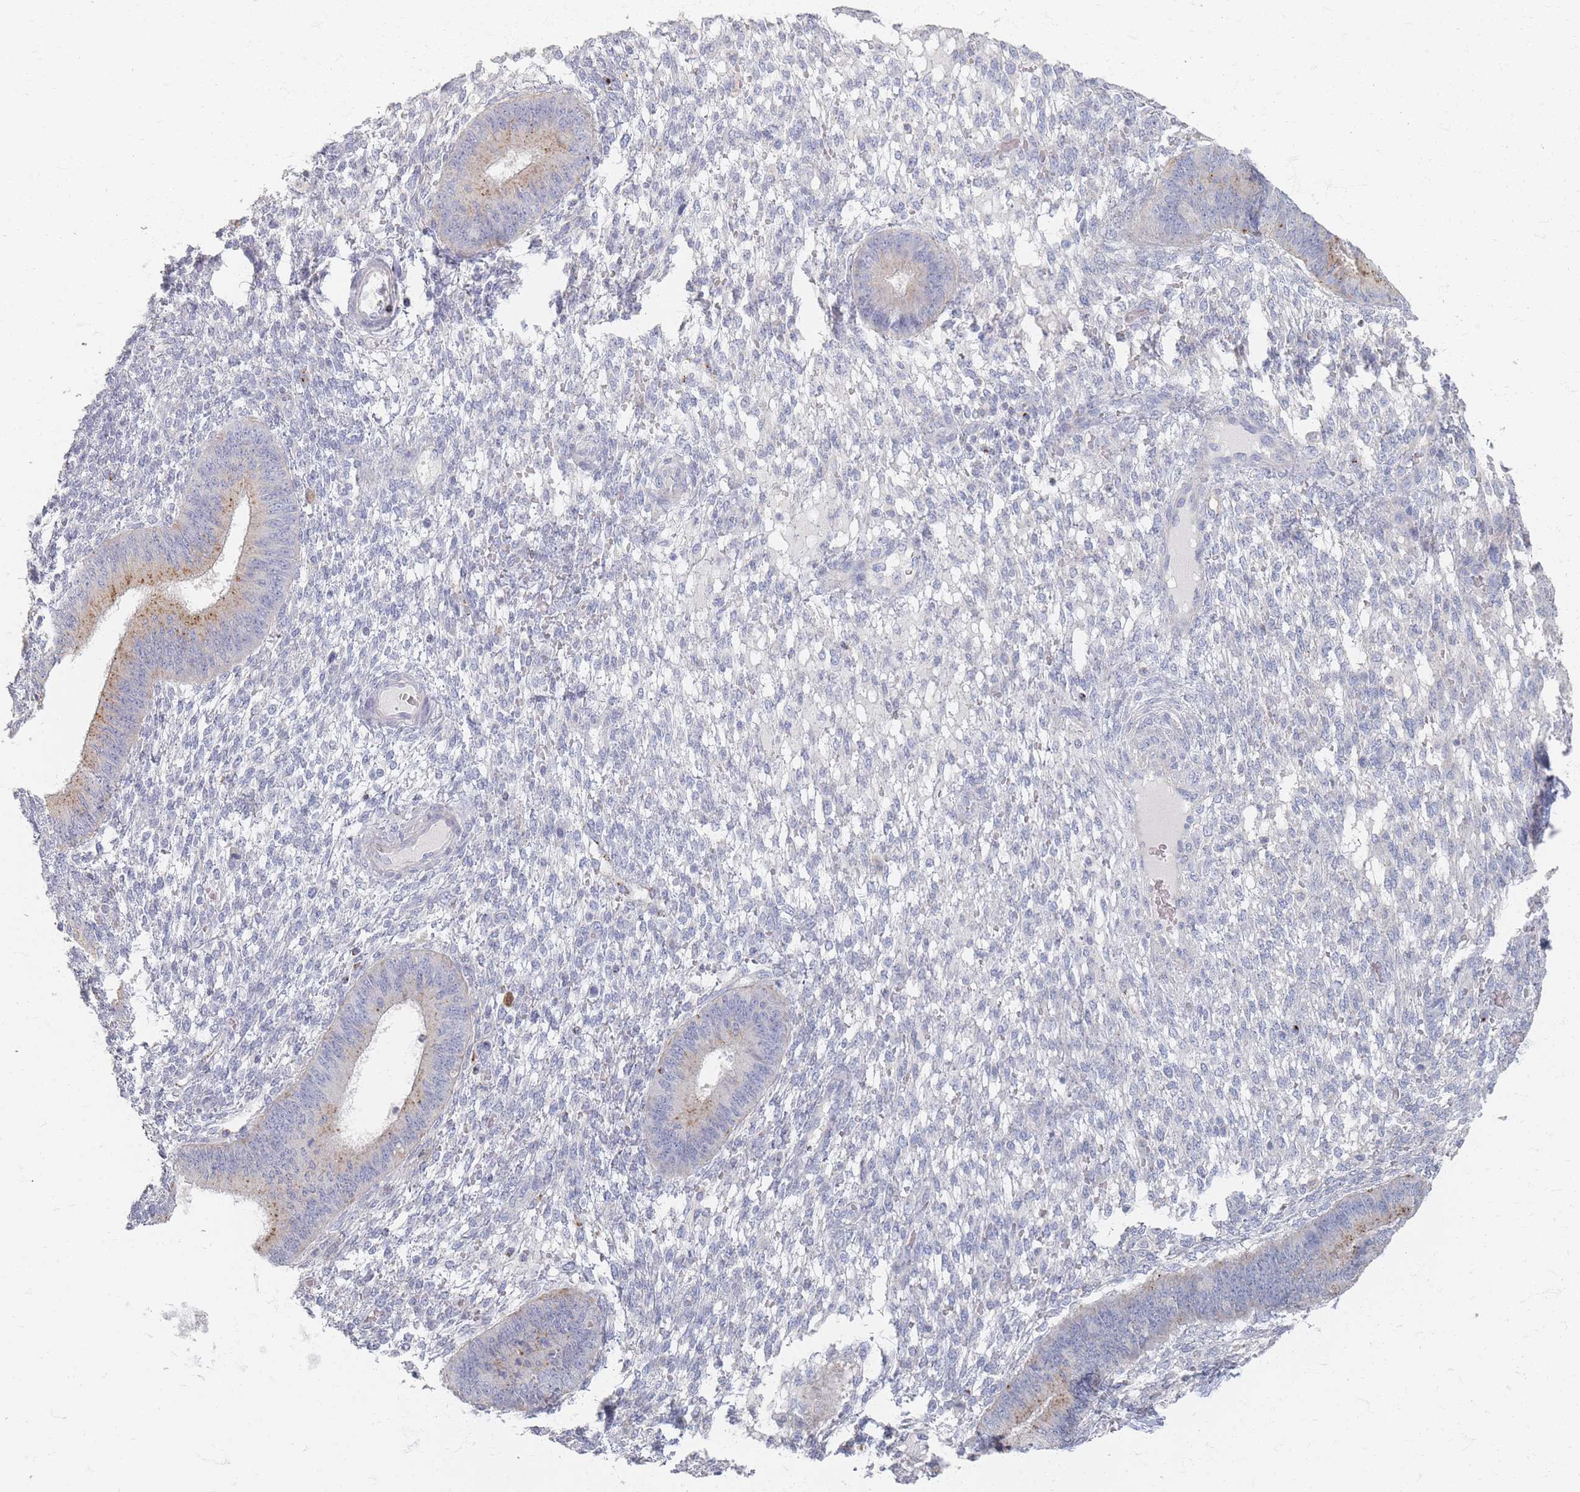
{"staining": {"intensity": "negative", "quantity": "none", "location": "none"}, "tissue": "endometrium", "cell_type": "Cells in endometrial stroma", "image_type": "normal", "snomed": [{"axis": "morphology", "description": "Normal tissue, NOS"}, {"axis": "topography", "description": "Endometrium"}], "caption": "Photomicrograph shows no protein expression in cells in endometrial stroma of unremarkable endometrium.", "gene": "ENSG00000251357", "patient": {"sex": "female", "age": 49}}